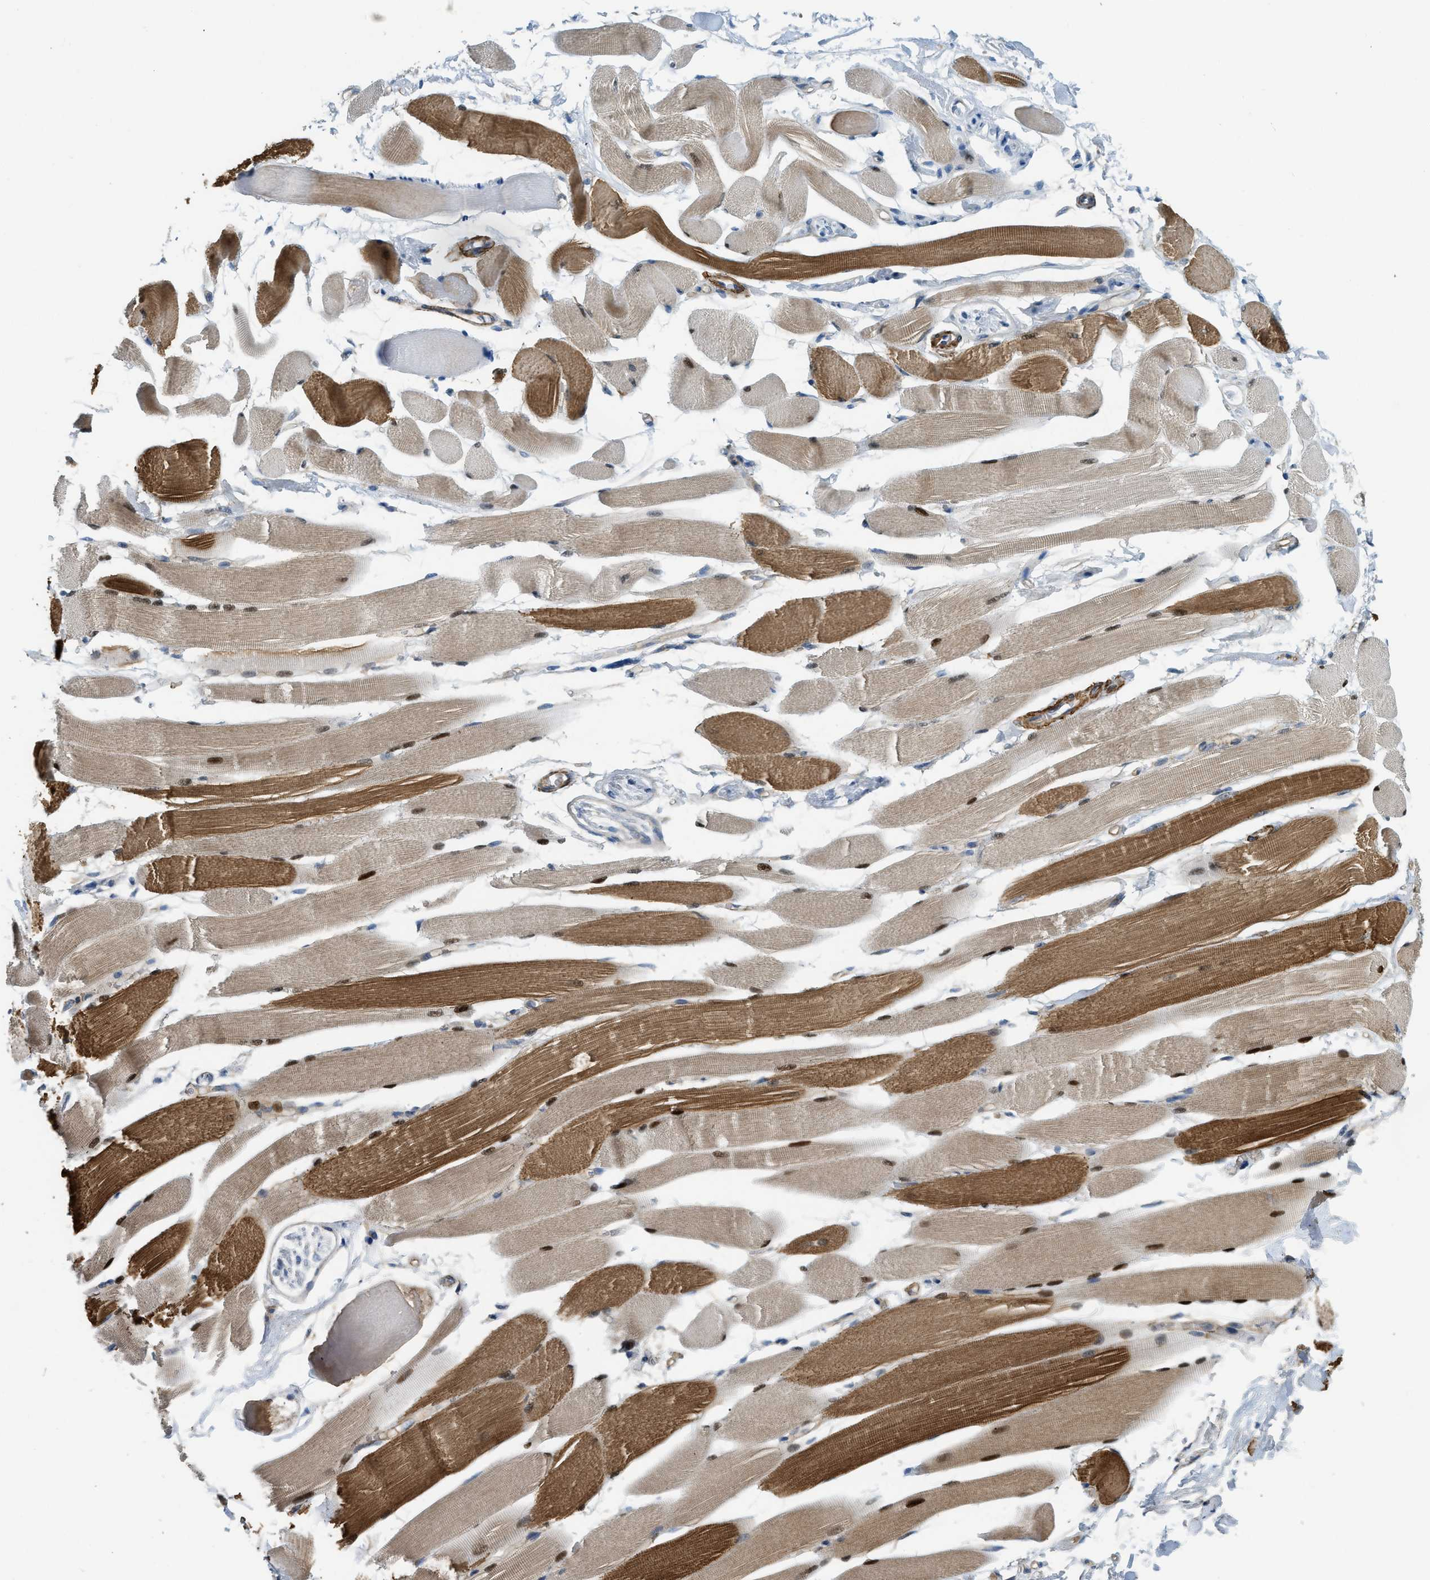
{"staining": {"intensity": "strong", "quantity": "25%-75%", "location": "cytoplasmic/membranous,nuclear"}, "tissue": "skeletal muscle", "cell_type": "Myocytes", "image_type": "normal", "snomed": [{"axis": "morphology", "description": "Normal tissue, NOS"}, {"axis": "topography", "description": "Skeletal muscle"}, {"axis": "topography", "description": "Peripheral nerve tissue"}], "caption": "High-power microscopy captured an immunohistochemistry histopathology image of unremarkable skeletal muscle, revealing strong cytoplasmic/membranous,nuclear positivity in about 25%-75% of myocytes. The staining was performed using DAB (3,3'-diaminobenzidine) to visualize the protein expression in brown, while the nuclei were stained in blue with hematoxylin (Magnification: 20x).", "gene": "BMPR1A", "patient": {"sex": "female", "age": 84}}